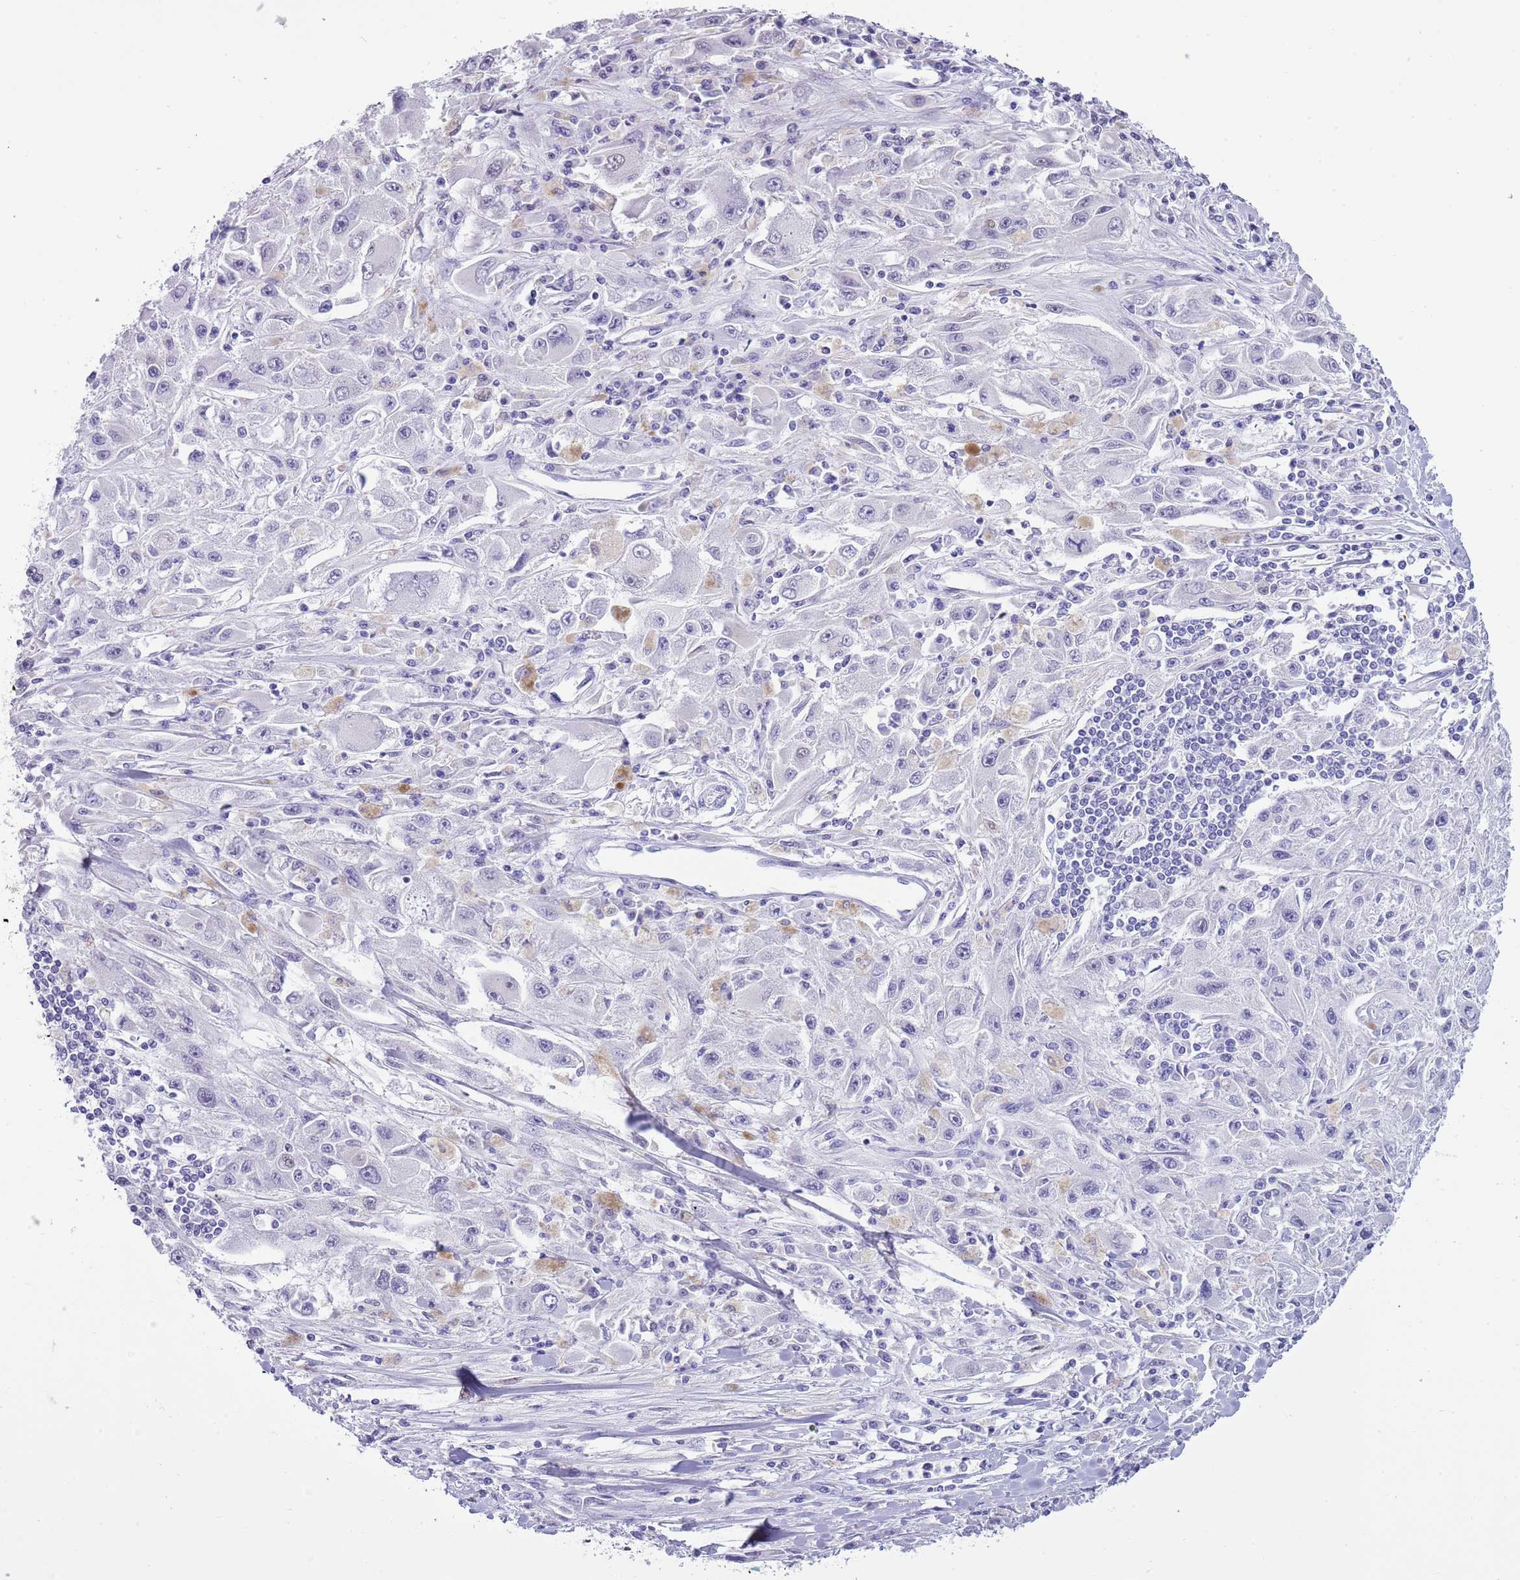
{"staining": {"intensity": "negative", "quantity": "none", "location": "none"}, "tissue": "melanoma", "cell_type": "Tumor cells", "image_type": "cancer", "snomed": [{"axis": "morphology", "description": "Malignant melanoma, Metastatic site"}, {"axis": "topography", "description": "Skin"}], "caption": "Human melanoma stained for a protein using immunohistochemistry exhibits no expression in tumor cells.", "gene": "PPP1R17", "patient": {"sex": "male", "age": 53}}